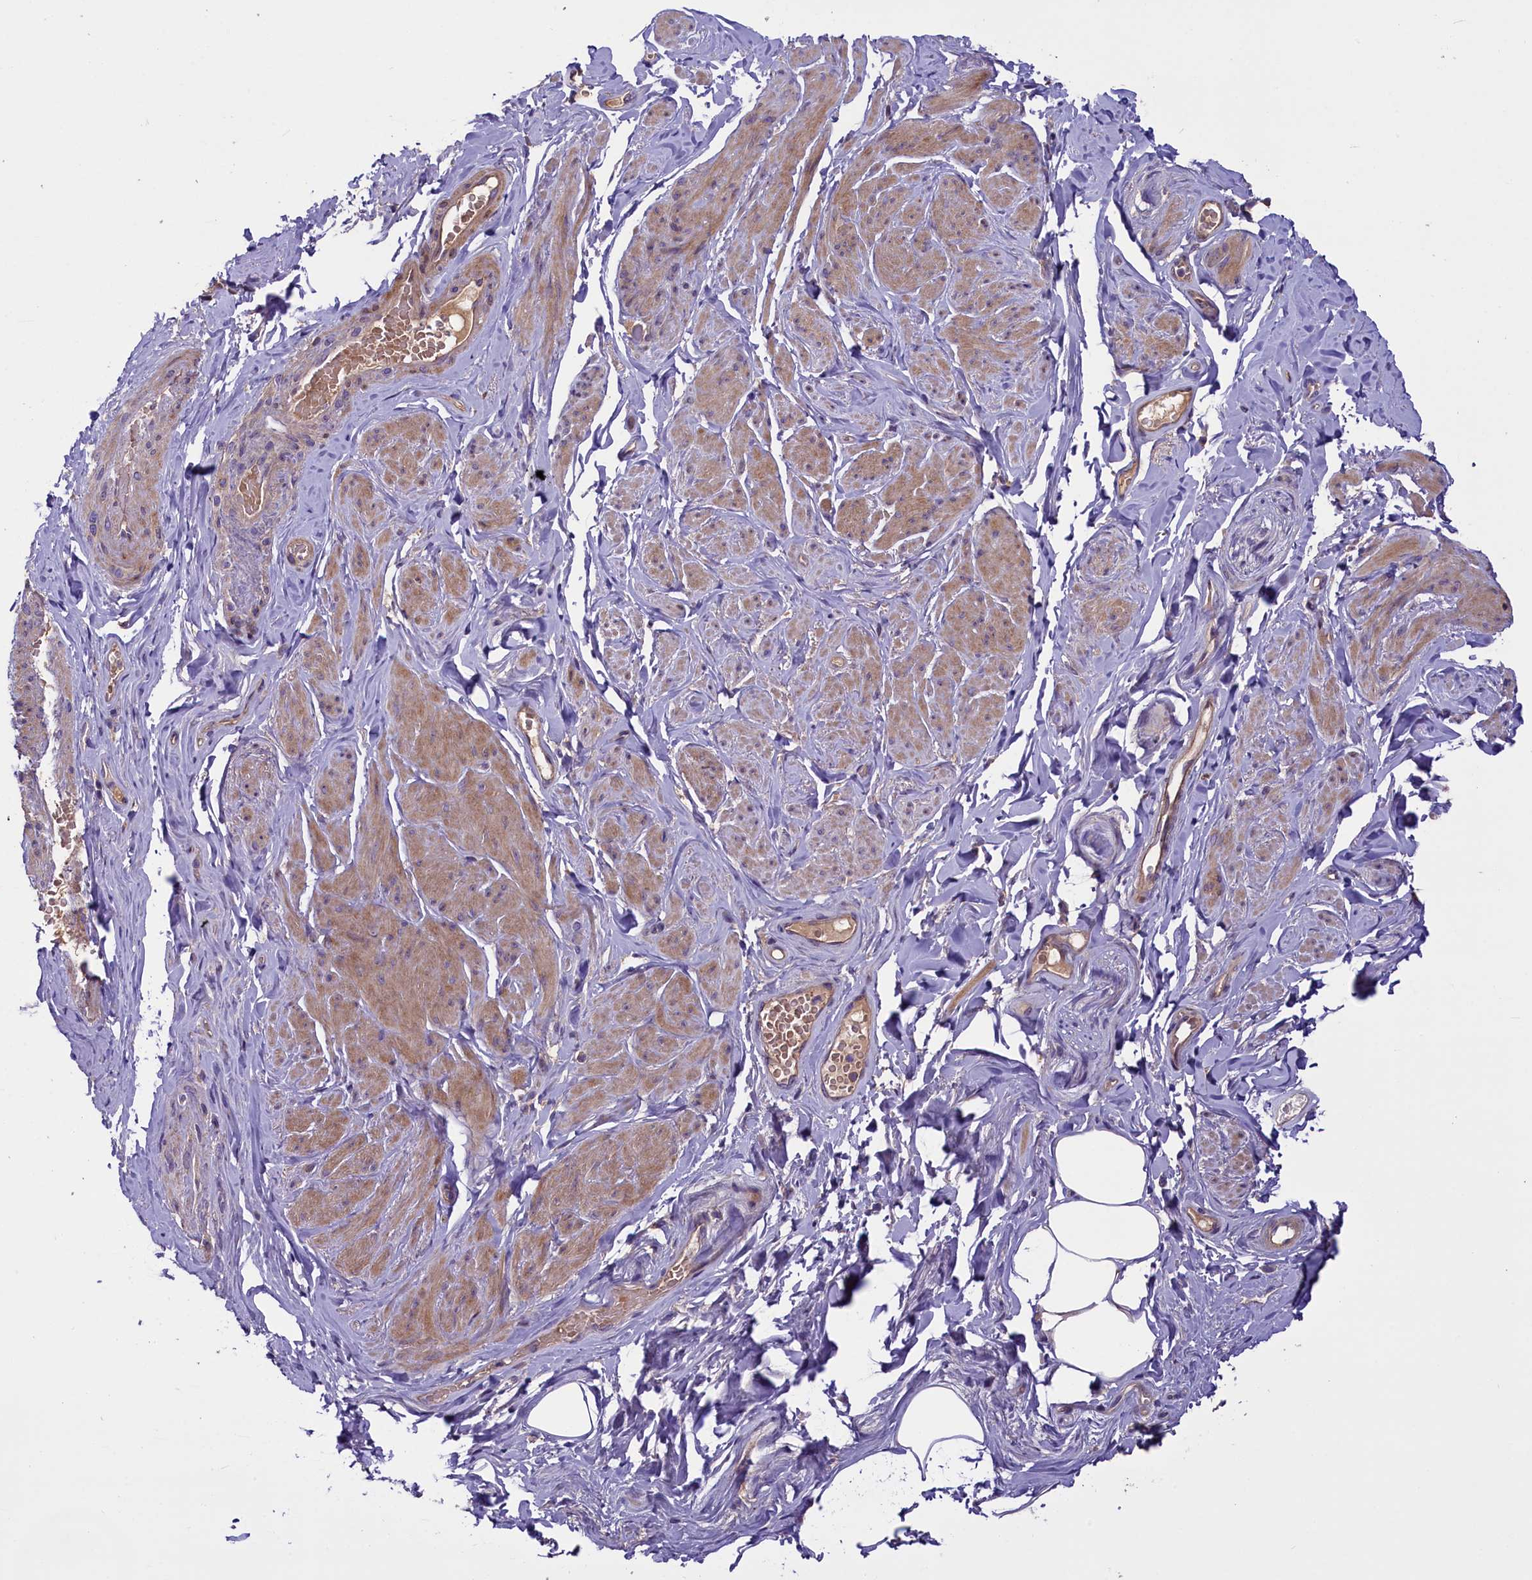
{"staining": {"intensity": "weak", "quantity": "<25%", "location": "cytoplasmic/membranous"}, "tissue": "smooth muscle", "cell_type": "Smooth muscle cells", "image_type": "normal", "snomed": [{"axis": "morphology", "description": "Normal tissue, NOS"}, {"axis": "topography", "description": "Smooth muscle"}, {"axis": "topography", "description": "Peripheral nerve tissue"}], "caption": "This image is of unremarkable smooth muscle stained with immunohistochemistry (IHC) to label a protein in brown with the nuclei are counter-stained blue. There is no staining in smooth muscle cells. (IHC, brightfield microscopy, high magnification).", "gene": "FRY", "patient": {"sex": "male", "age": 69}}